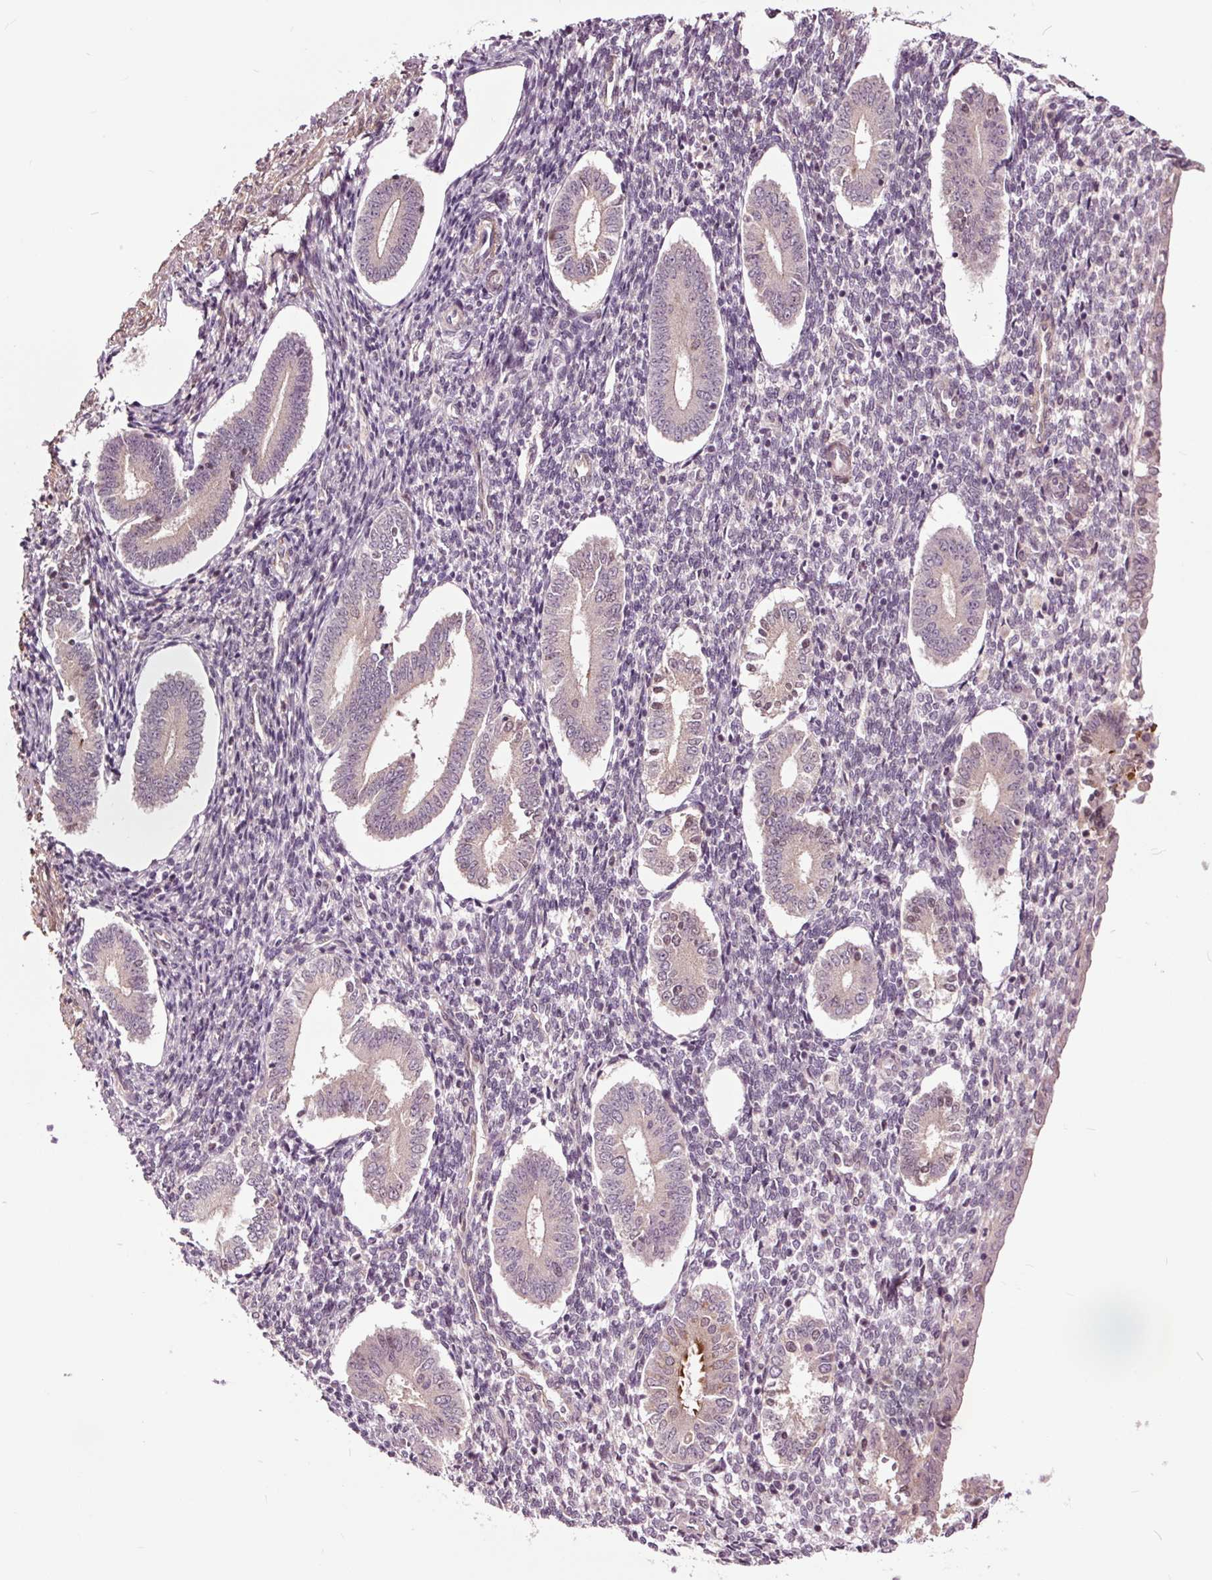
{"staining": {"intensity": "moderate", "quantity": "<25%", "location": "cytoplasmic/membranous"}, "tissue": "endometrium", "cell_type": "Cells in endometrial stroma", "image_type": "normal", "snomed": [{"axis": "morphology", "description": "Normal tissue, NOS"}, {"axis": "topography", "description": "Endometrium"}], "caption": "Human endometrium stained for a protein (brown) displays moderate cytoplasmic/membranous positive positivity in approximately <25% of cells in endometrial stroma.", "gene": "HAUS5", "patient": {"sex": "female", "age": 40}}